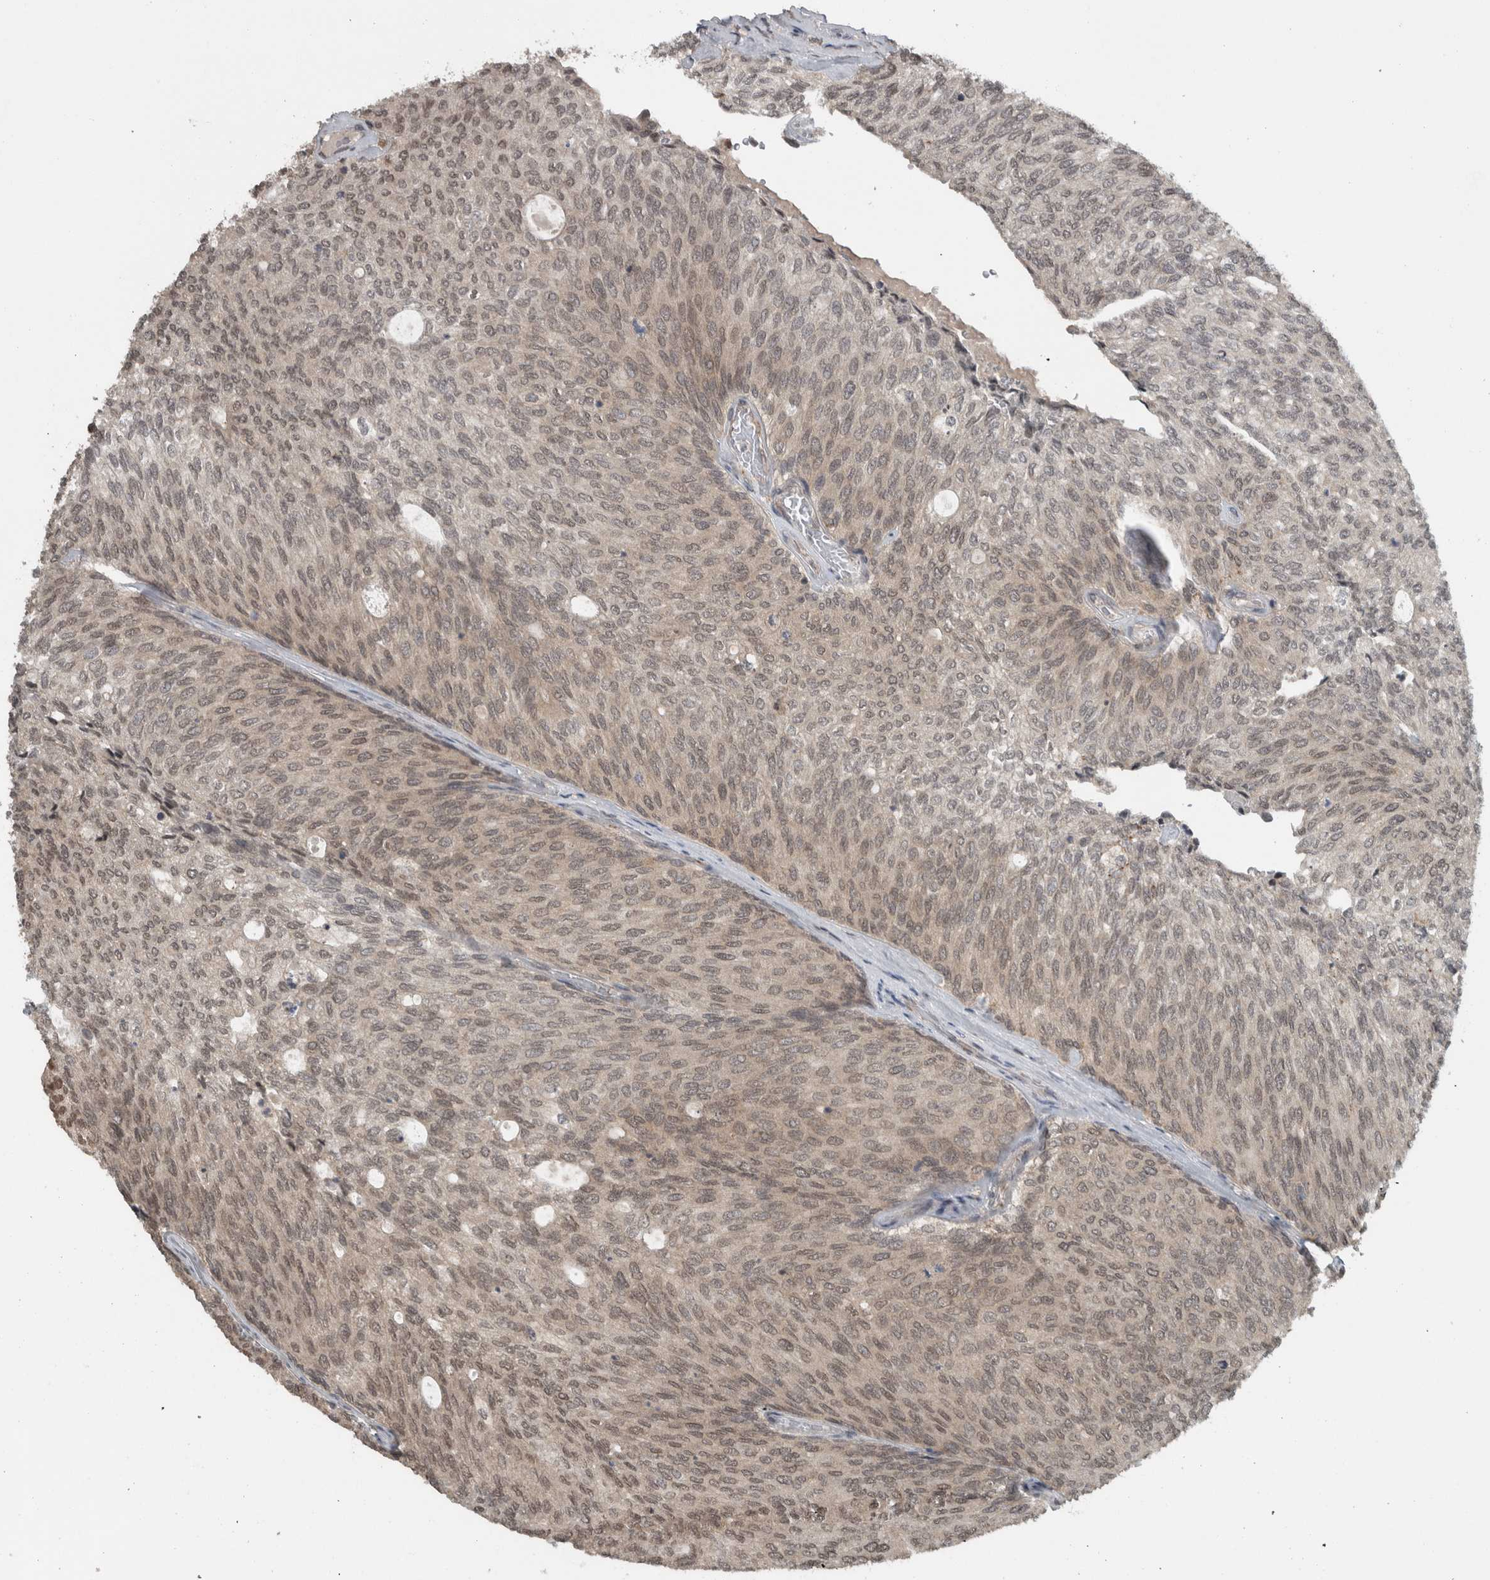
{"staining": {"intensity": "weak", "quantity": ">75%", "location": "cytoplasmic/membranous,nuclear"}, "tissue": "urothelial cancer", "cell_type": "Tumor cells", "image_type": "cancer", "snomed": [{"axis": "morphology", "description": "Urothelial carcinoma, Low grade"}, {"axis": "topography", "description": "Urinary bladder"}], "caption": "IHC staining of low-grade urothelial carcinoma, which reveals low levels of weak cytoplasmic/membranous and nuclear positivity in about >75% of tumor cells indicating weak cytoplasmic/membranous and nuclear protein expression. The staining was performed using DAB (brown) for protein detection and nuclei were counterstained in hematoxylin (blue).", "gene": "SPAG7", "patient": {"sex": "female", "age": 79}}